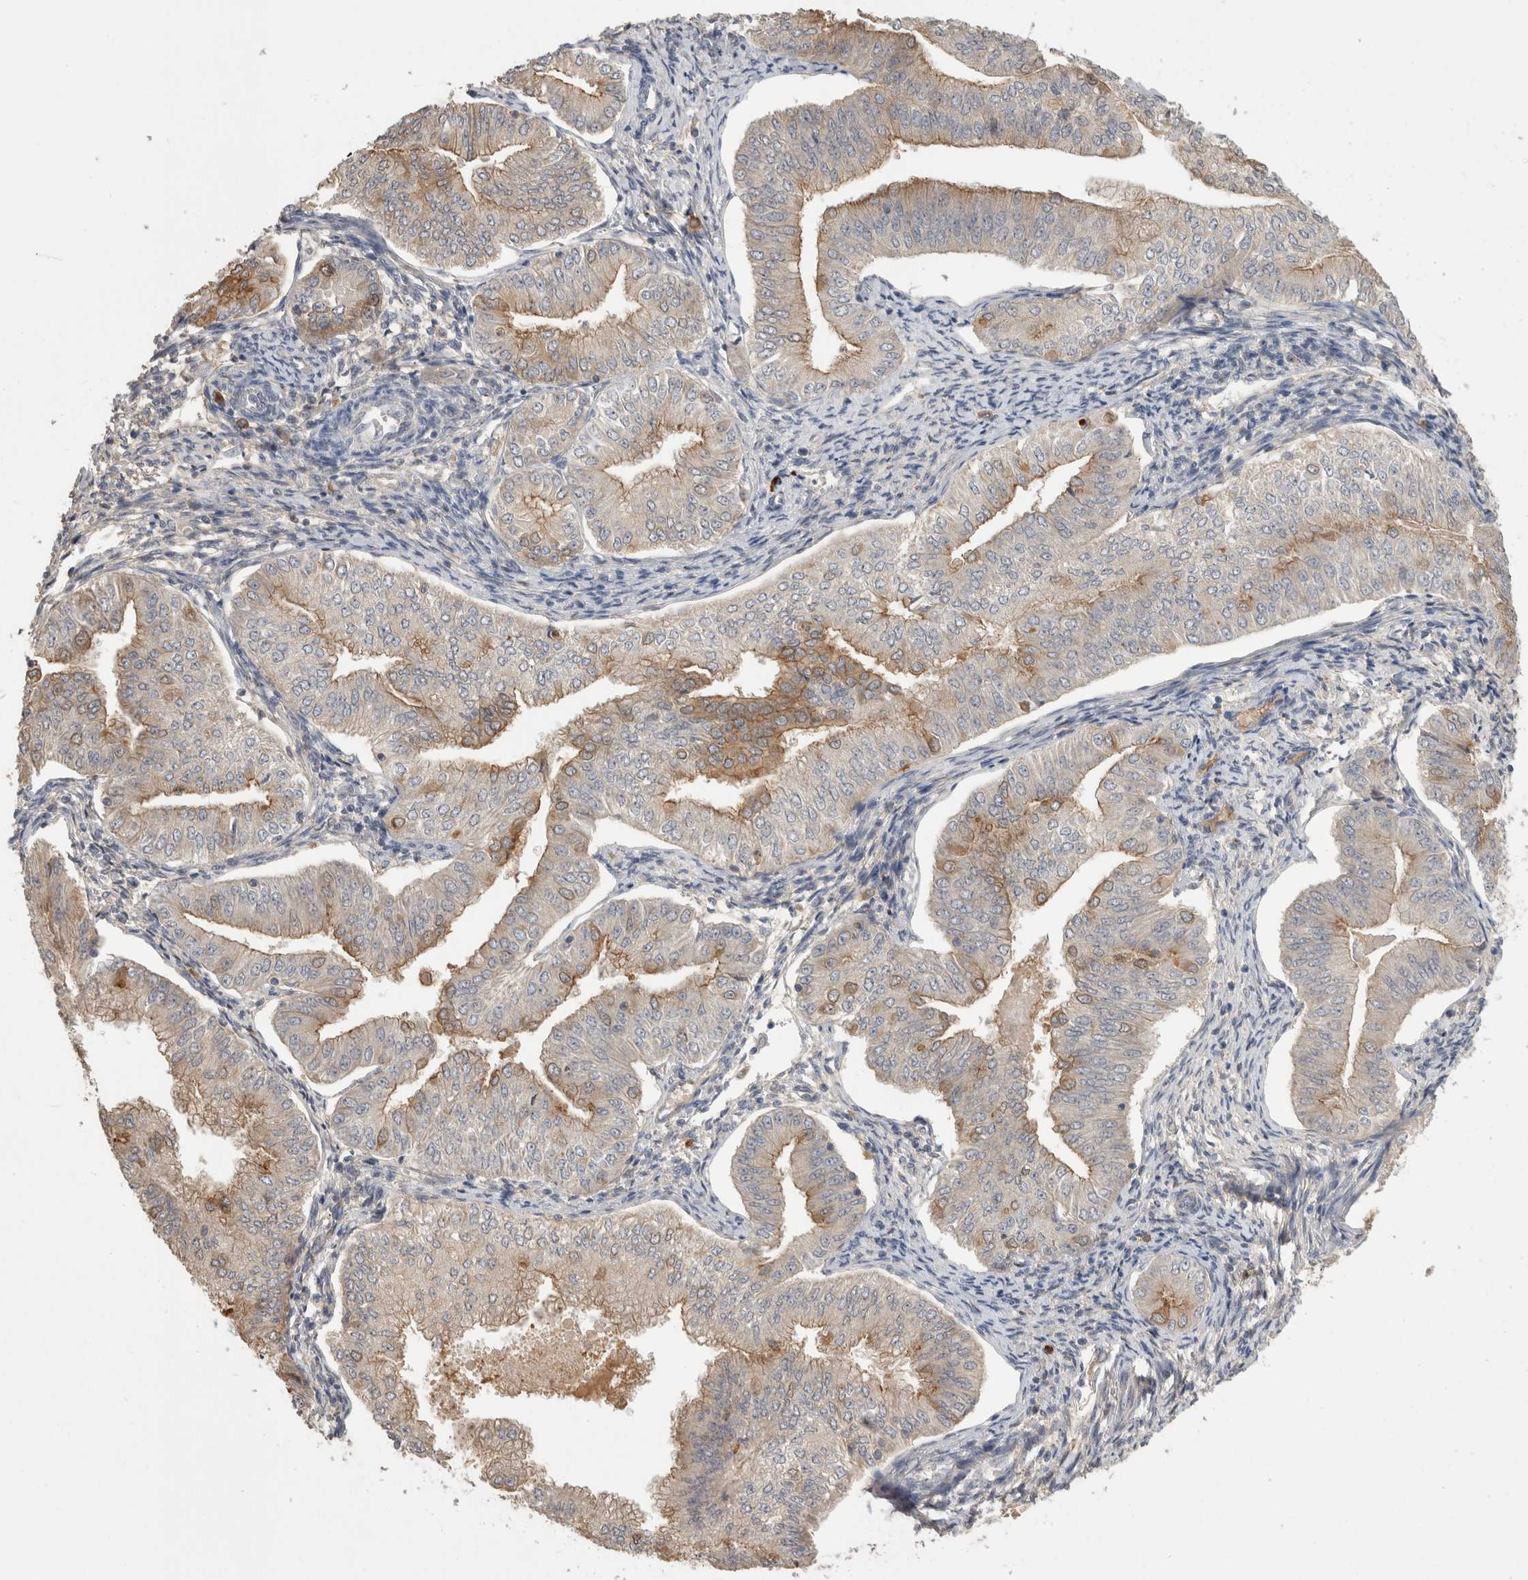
{"staining": {"intensity": "moderate", "quantity": "25%-75%", "location": "cytoplasmic/membranous"}, "tissue": "endometrial cancer", "cell_type": "Tumor cells", "image_type": "cancer", "snomed": [{"axis": "morphology", "description": "Normal tissue, NOS"}, {"axis": "morphology", "description": "Adenocarcinoma, NOS"}, {"axis": "topography", "description": "Endometrium"}], "caption": "This histopathology image reveals IHC staining of human endometrial adenocarcinoma, with medium moderate cytoplasmic/membranous positivity in about 25%-75% of tumor cells.", "gene": "PPP3CC", "patient": {"sex": "female", "age": 53}}